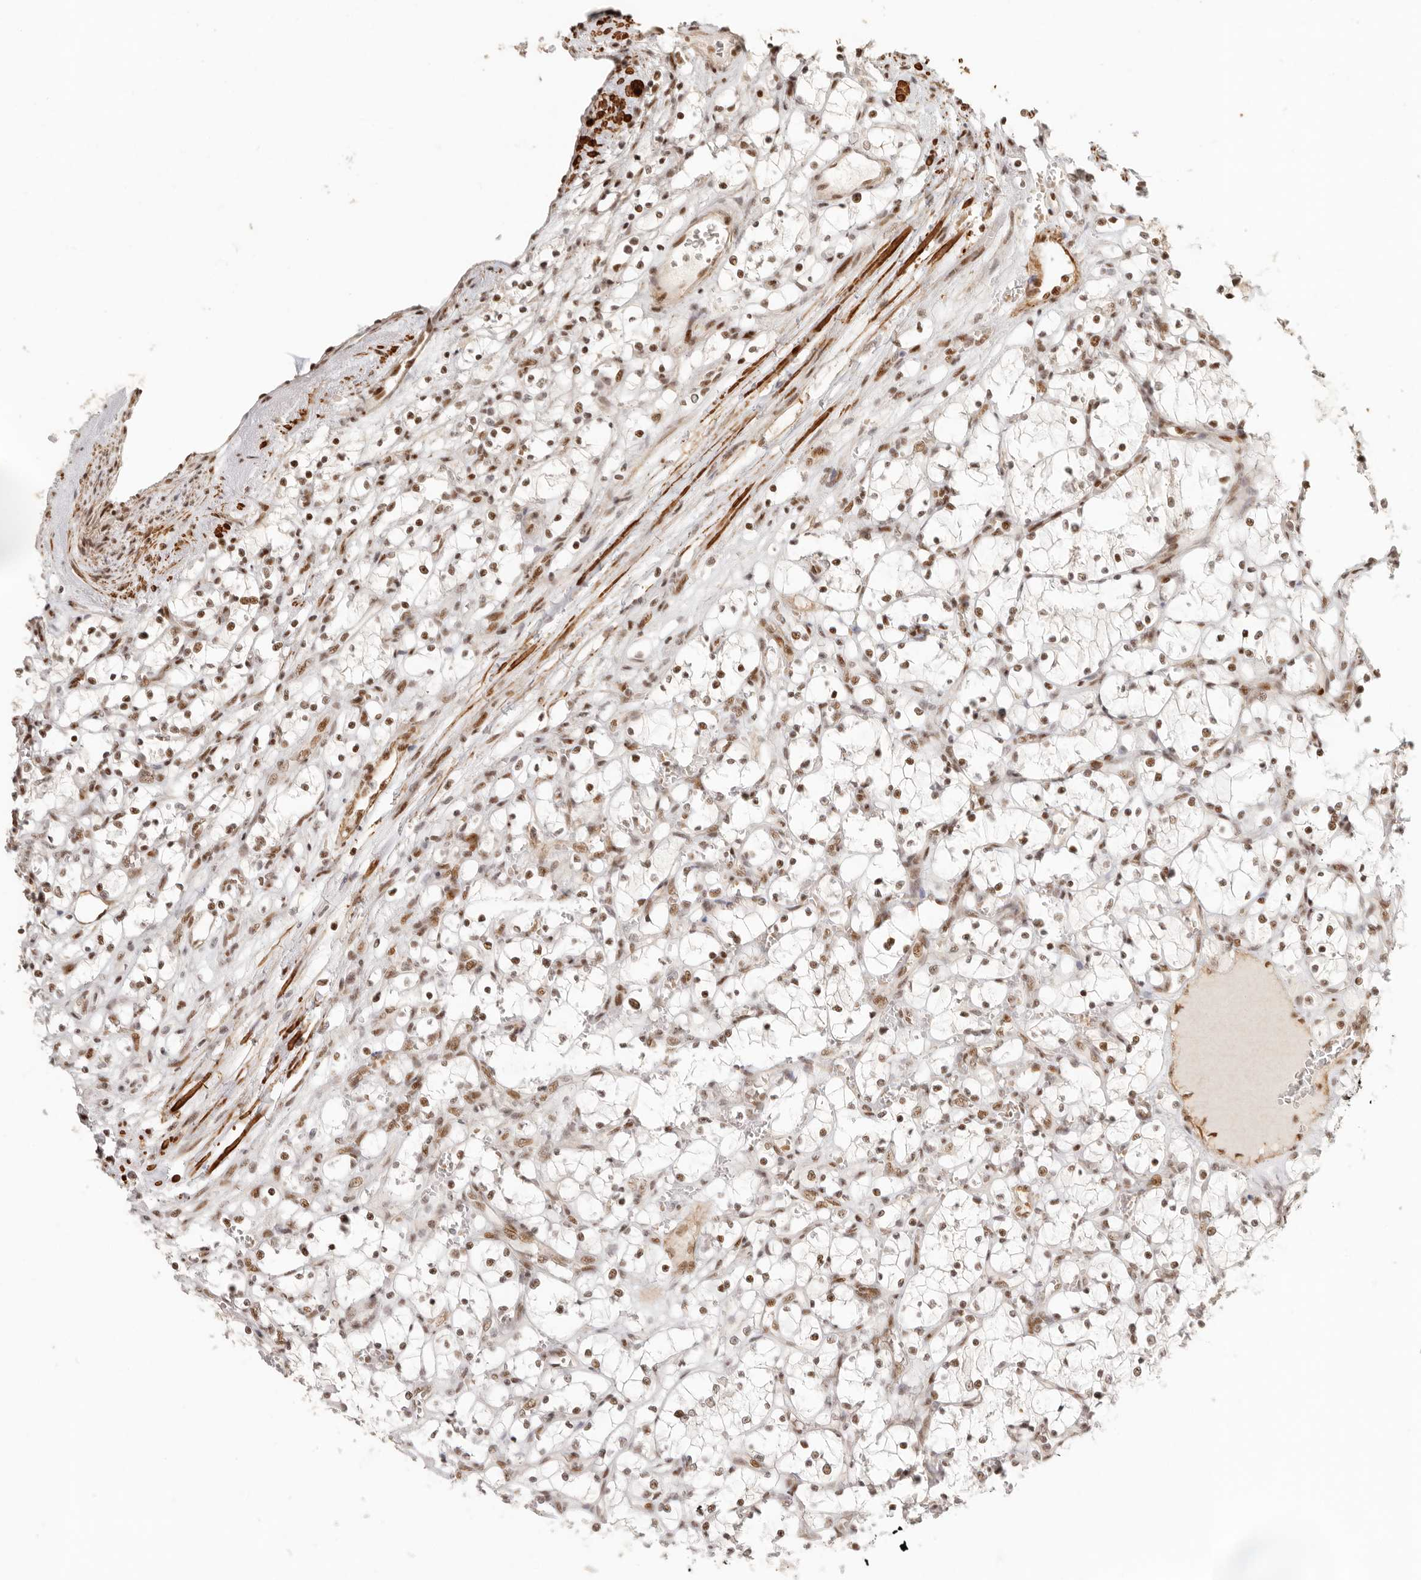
{"staining": {"intensity": "moderate", "quantity": ">75%", "location": "nuclear"}, "tissue": "renal cancer", "cell_type": "Tumor cells", "image_type": "cancer", "snomed": [{"axis": "morphology", "description": "Adenocarcinoma, NOS"}, {"axis": "topography", "description": "Kidney"}], "caption": "Immunohistochemical staining of renal cancer (adenocarcinoma) displays medium levels of moderate nuclear protein positivity in approximately >75% of tumor cells.", "gene": "GABPA", "patient": {"sex": "female", "age": 69}}